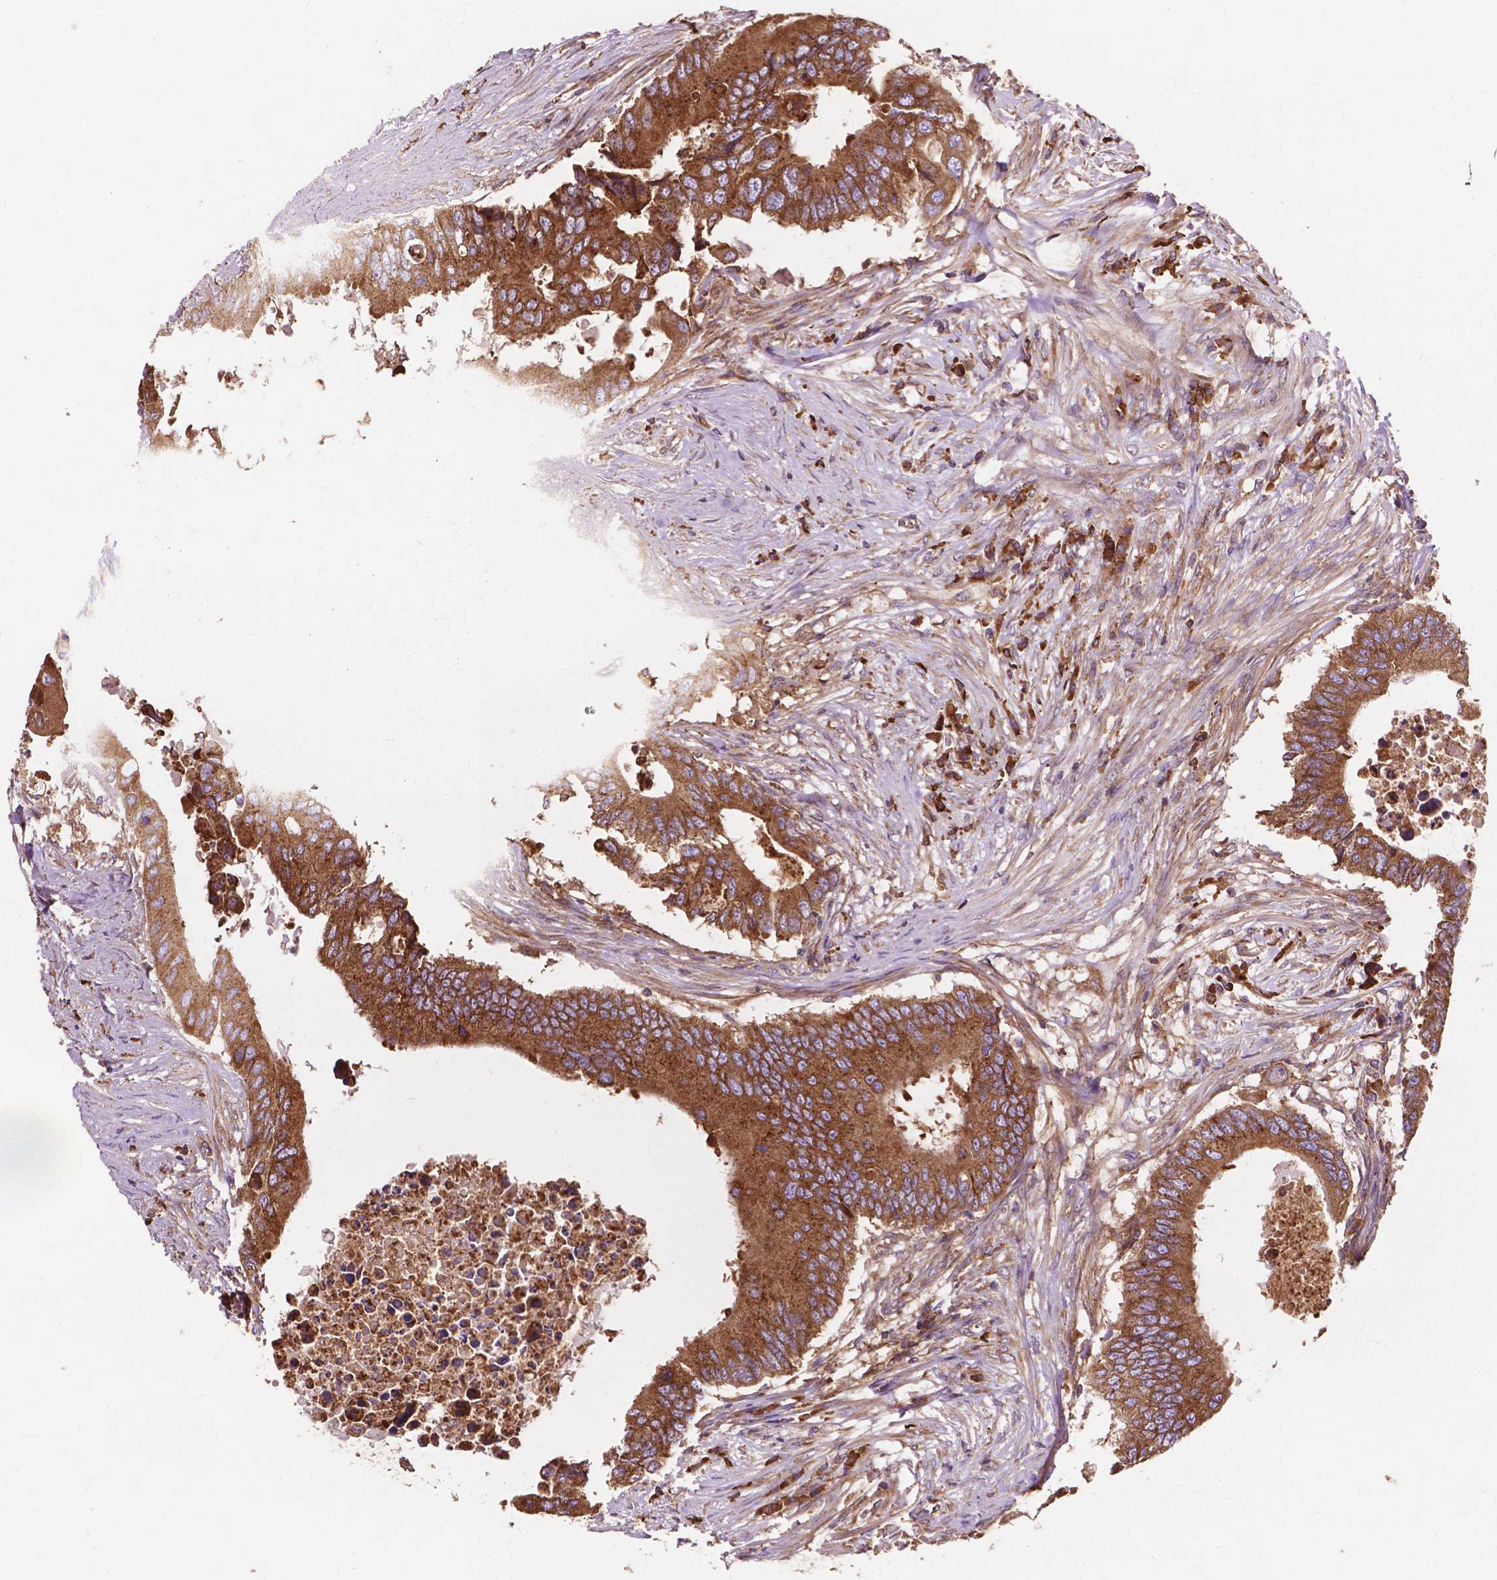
{"staining": {"intensity": "moderate", "quantity": ">75%", "location": "cytoplasmic/membranous"}, "tissue": "colorectal cancer", "cell_type": "Tumor cells", "image_type": "cancer", "snomed": [{"axis": "morphology", "description": "Adenocarcinoma, NOS"}, {"axis": "topography", "description": "Colon"}], "caption": "Immunohistochemical staining of human adenocarcinoma (colorectal) shows moderate cytoplasmic/membranous protein expression in about >75% of tumor cells.", "gene": "CCDC71L", "patient": {"sex": "male", "age": 71}}